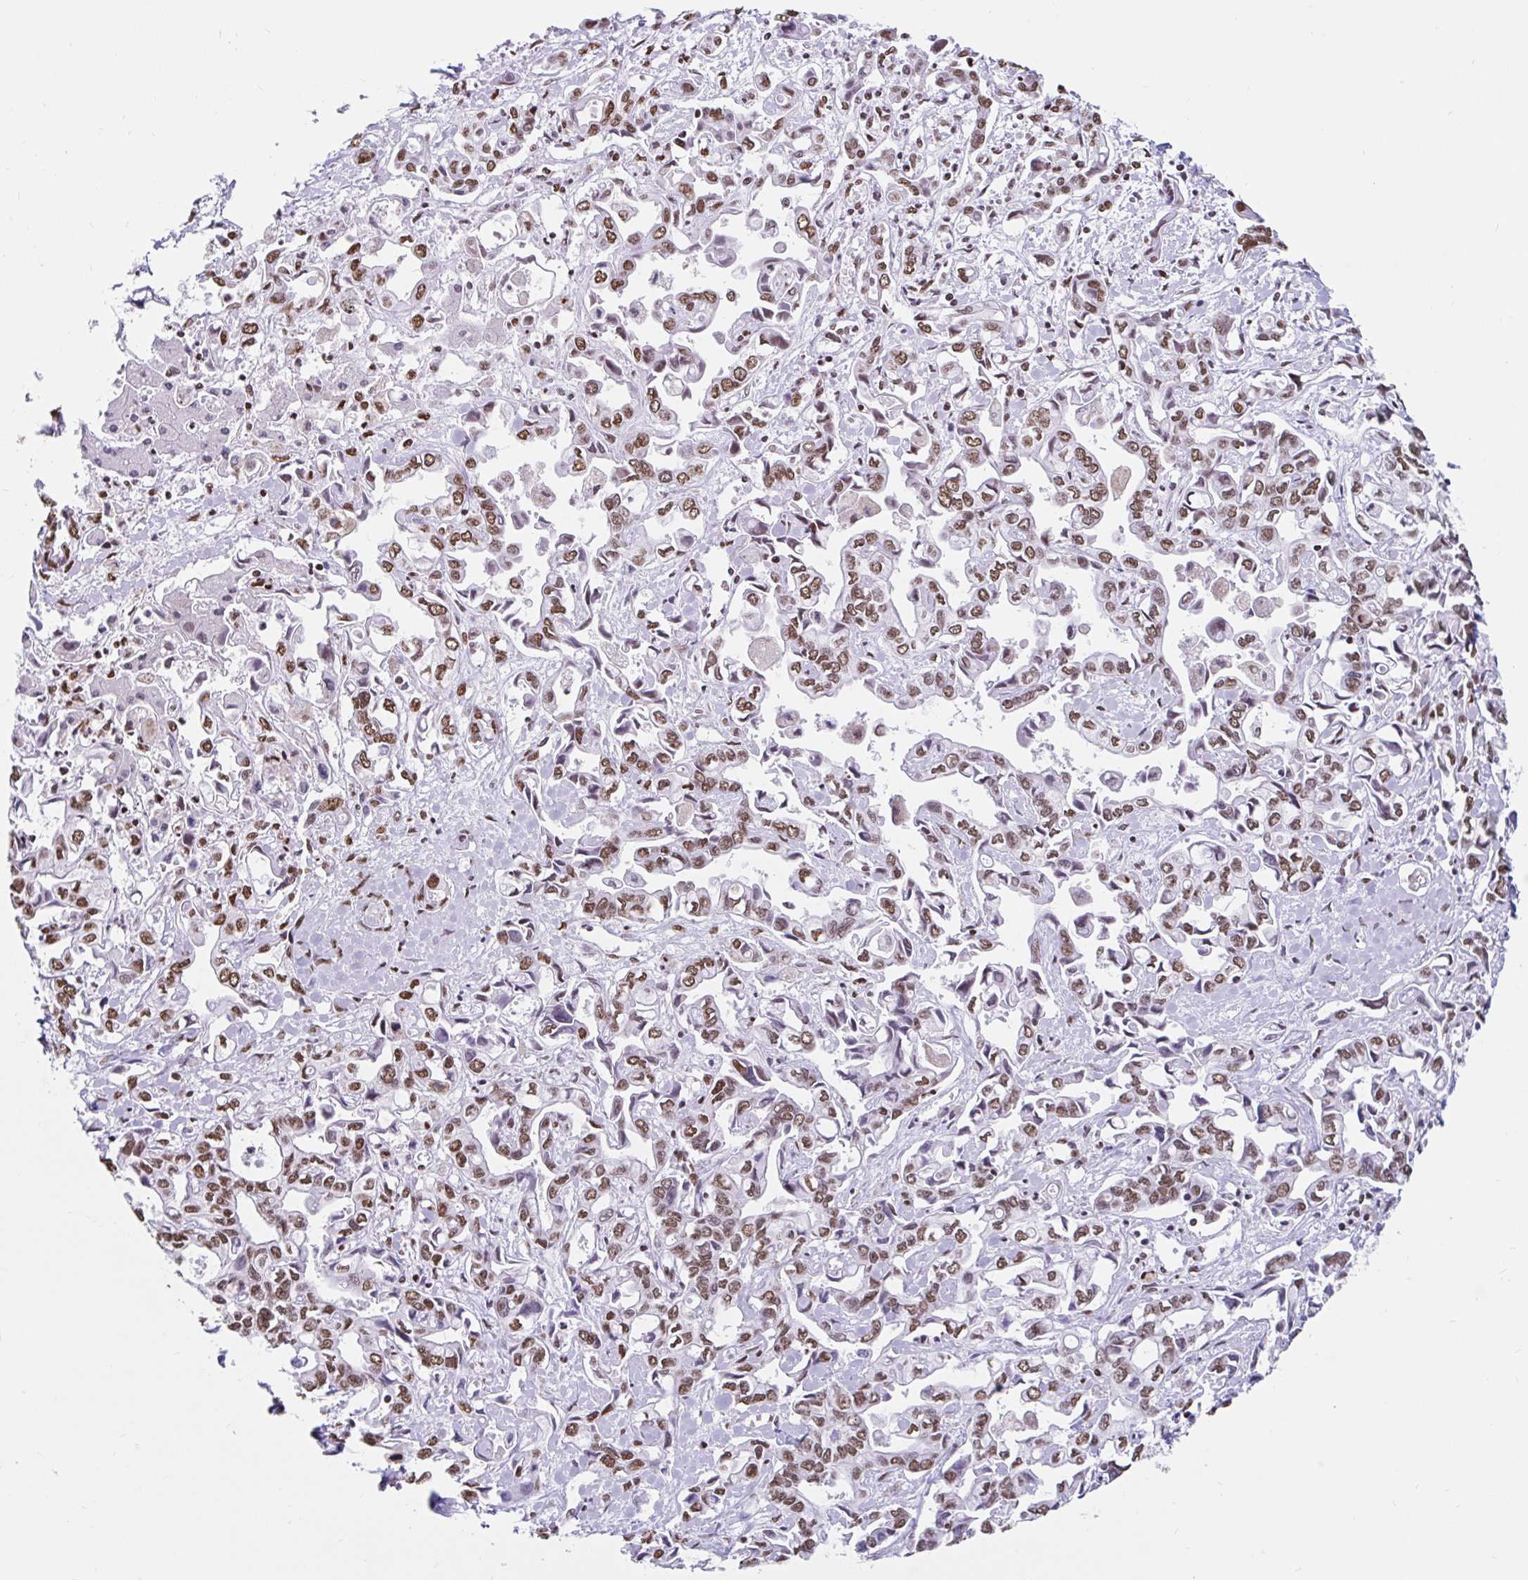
{"staining": {"intensity": "moderate", "quantity": ">75%", "location": "nuclear"}, "tissue": "liver cancer", "cell_type": "Tumor cells", "image_type": "cancer", "snomed": [{"axis": "morphology", "description": "Cholangiocarcinoma"}, {"axis": "topography", "description": "Liver"}], "caption": "A micrograph of liver cancer stained for a protein shows moderate nuclear brown staining in tumor cells.", "gene": "KHDRBS1", "patient": {"sex": "female", "age": 64}}